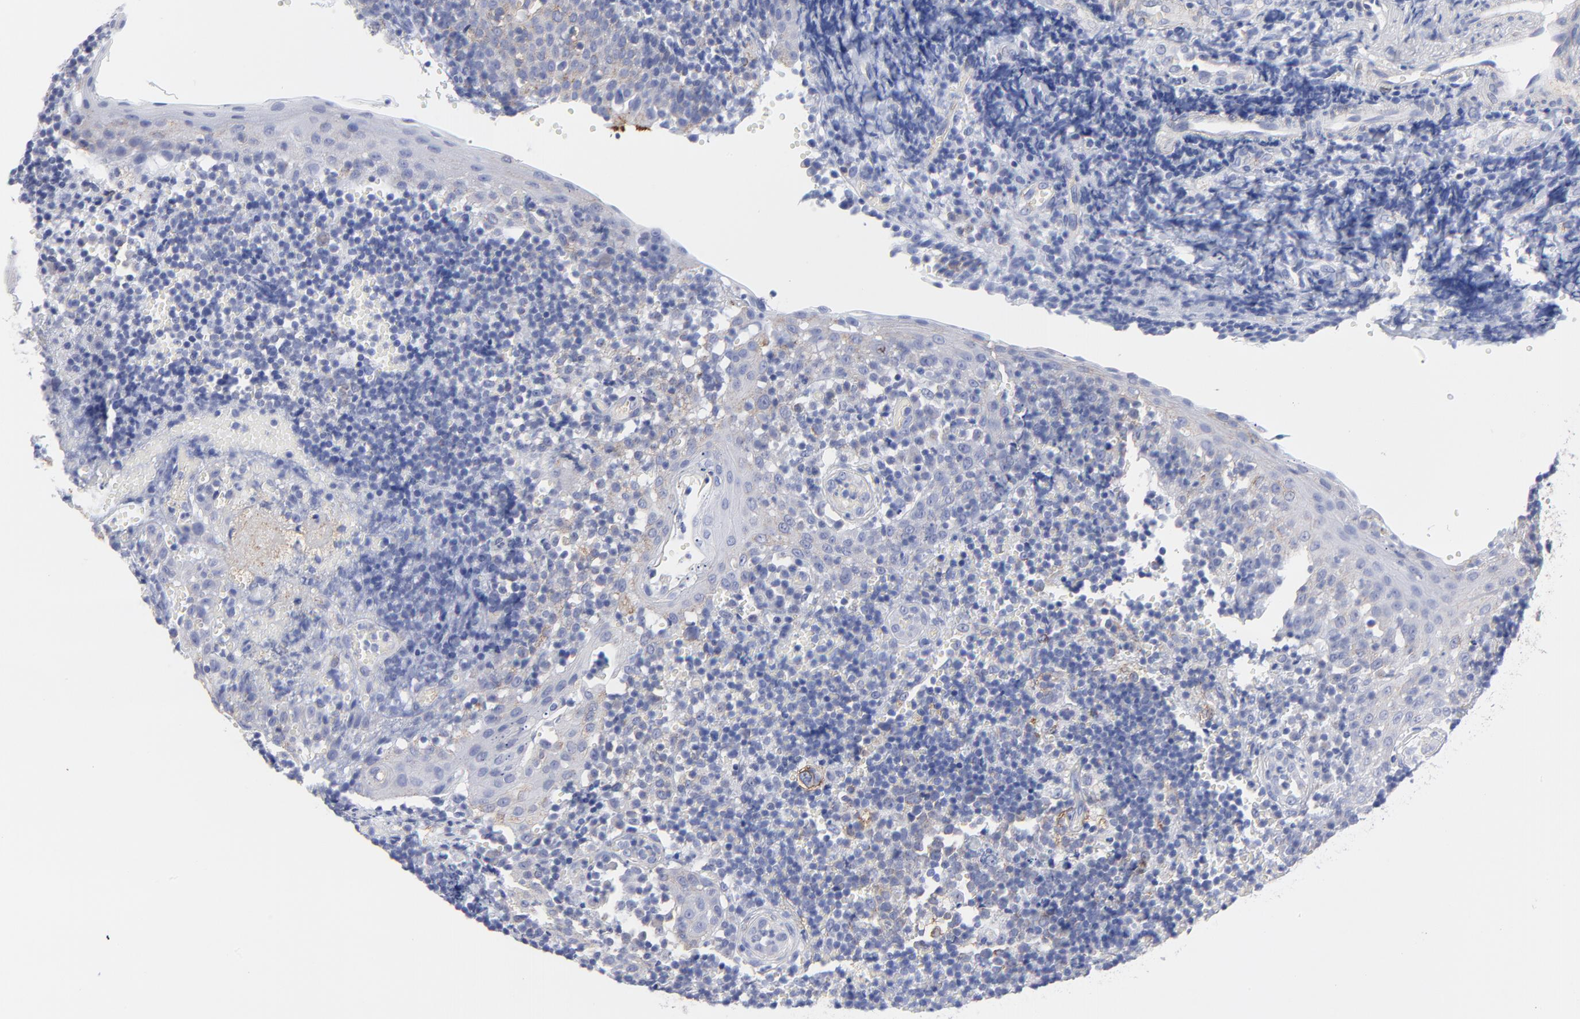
{"staining": {"intensity": "negative", "quantity": "none", "location": "none"}, "tissue": "tonsil", "cell_type": "Germinal center cells", "image_type": "normal", "snomed": [{"axis": "morphology", "description": "Normal tissue, NOS"}, {"axis": "topography", "description": "Tonsil"}], "caption": "DAB (3,3'-diaminobenzidine) immunohistochemical staining of unremarkable human tonsil exhibits no significant positivity in germinal center cells.", "gene": "CNTN3", "patient": {"sex": "female", "age": 40}}